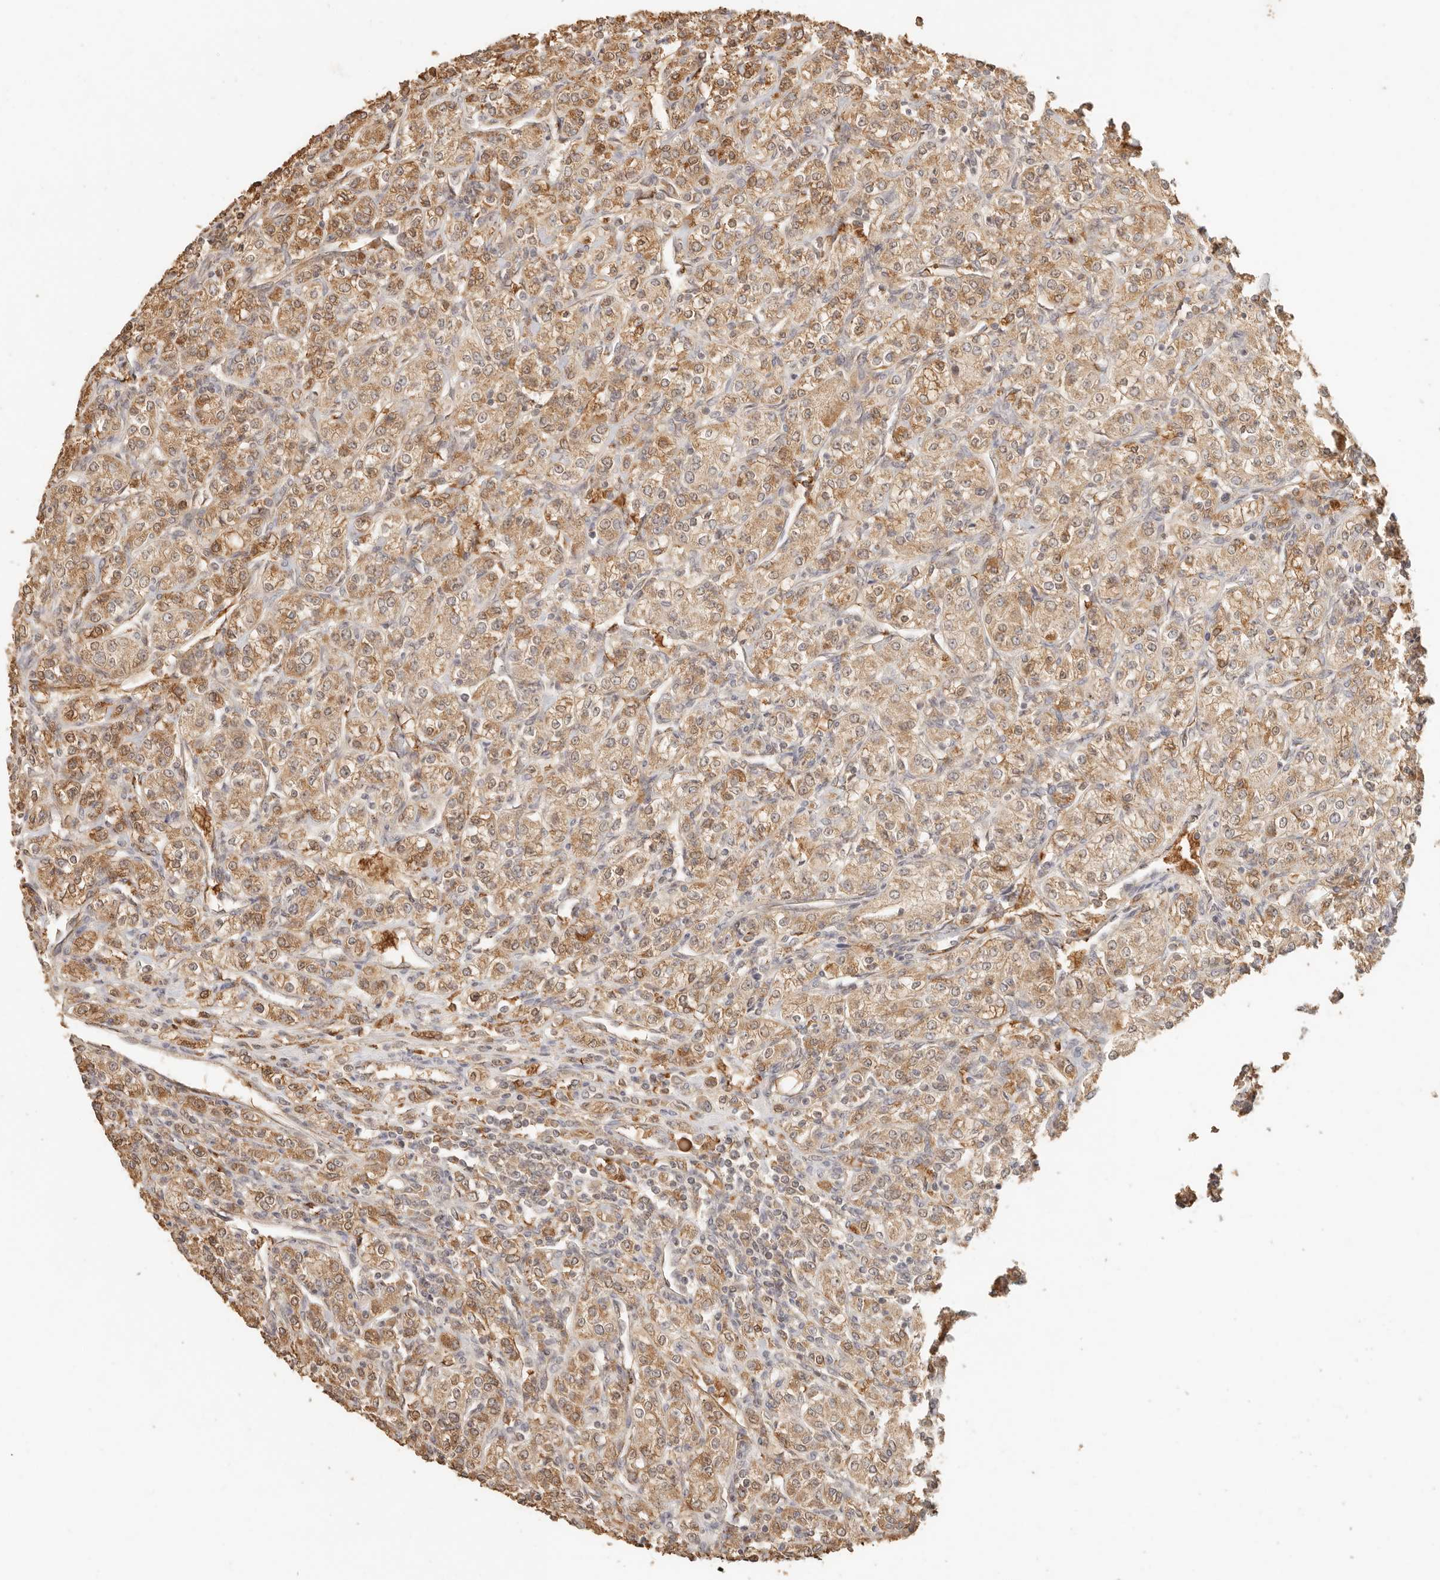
{"staining": {"intensity": "moderate", "quantity": ">75%", "location": "cytoplasmic/membranous"}, "tissue": "renal cancer", "cell_type": "Tumor cells", "image_type": "cancer", "snomed": [{"axis": "morphology", "description": "Adenocarcinoma, NOS"}, {"axis": "topography", "description": "Kidney"}], "caption": "Protein staining reveals moderate cytoplasmic/membranous expression in about >75% of tumor cells in renal cancer.", "gene": "INTS11", "patient": {"sex": "male", "age": 77}}